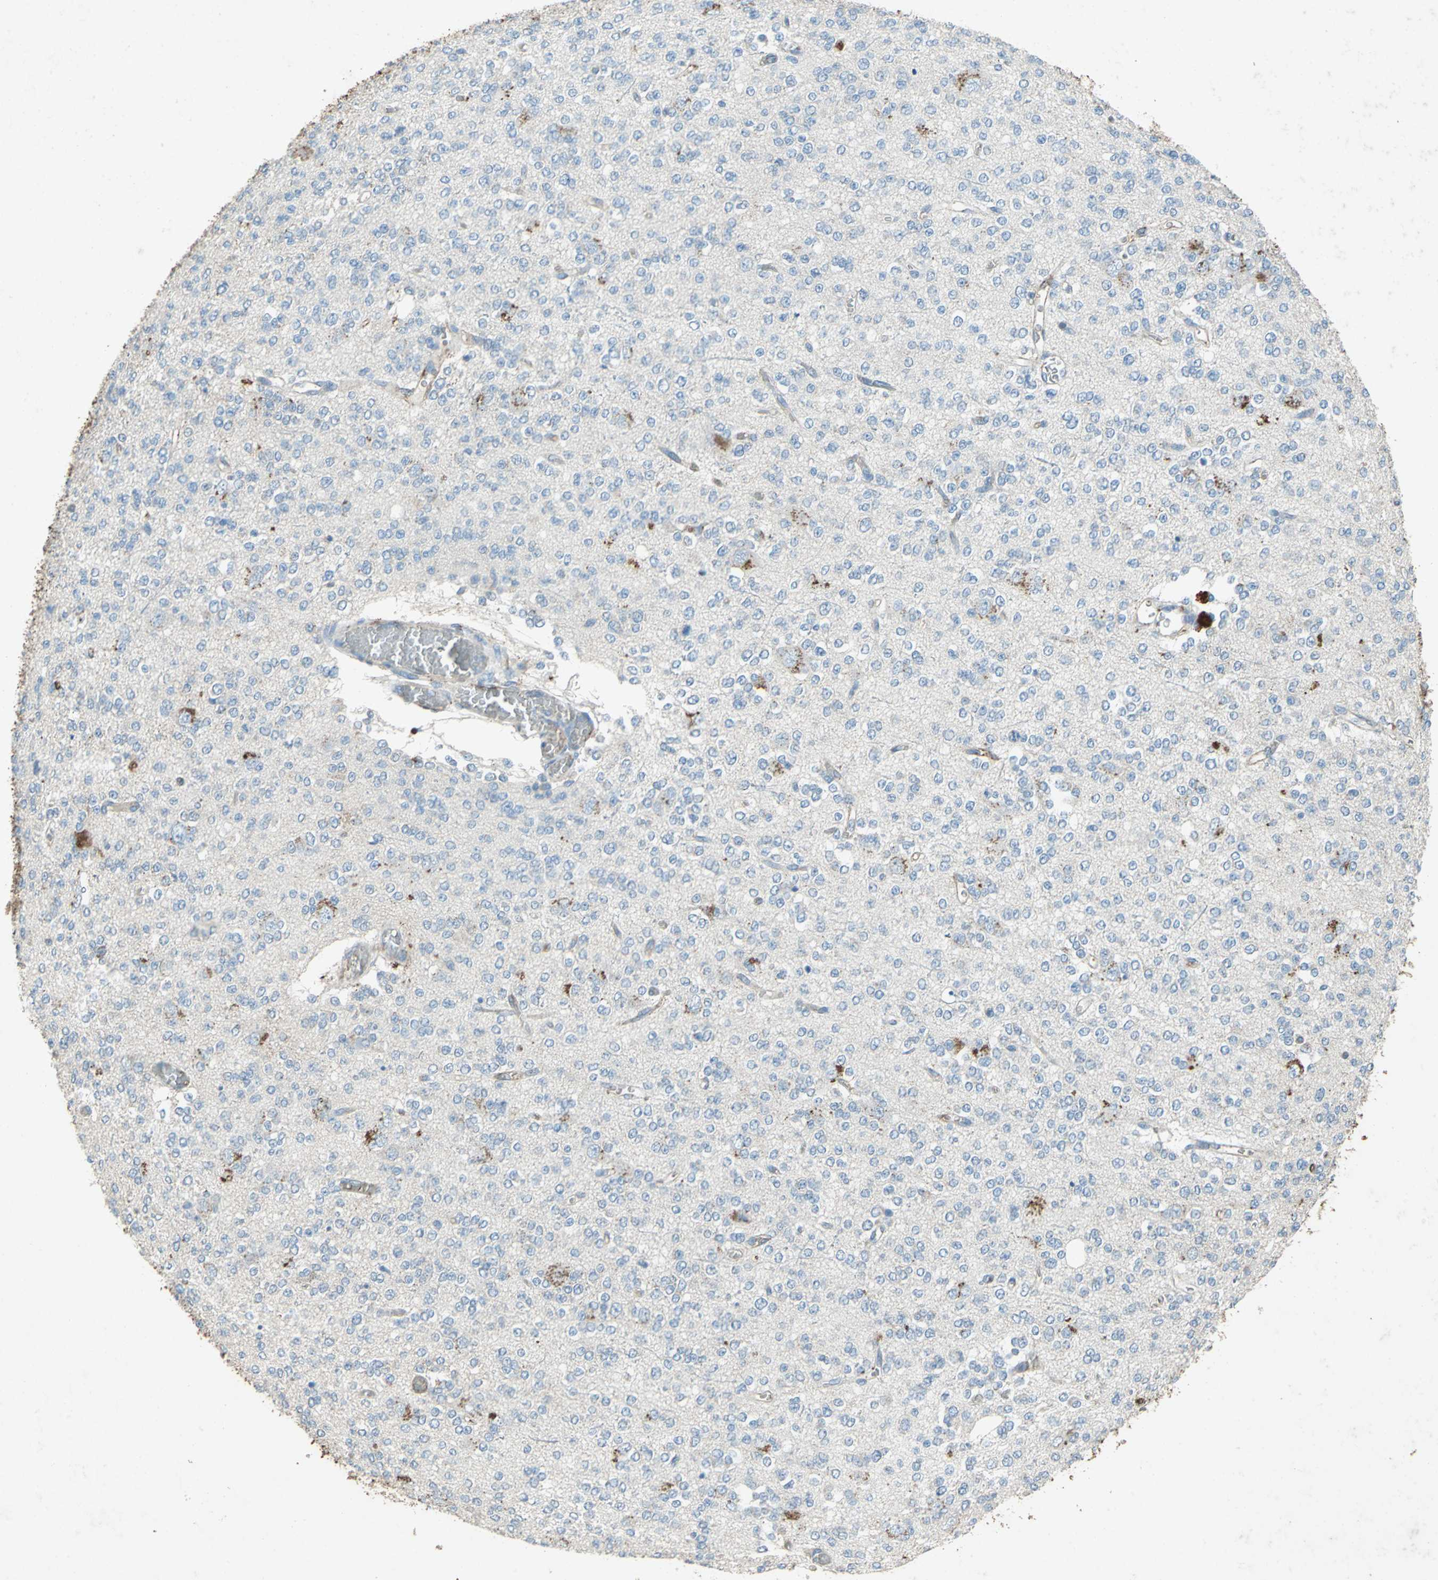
{"staining": {"intensity": "negative", "quantity": "none", "location": "none"}, "tissue": "glioma", "cell_type": "Tumor cells", "image_type": "cancer", "snomed": [{"axis": "morphology", "description": "Glioma, malignant, Low grade"}, {"axis": "topography", "description": "Brain"}], "caption": "High magnification brightfield microscopy of malignant glioma (low-grade) stained with DAB (3,3'-diaminobenzidine) (brown) and counterstained with hematoxylin (blue): tumor cells show no significant positivity.", "gene": "CCR6", "patient": {"sex": "male", "age": 38}}